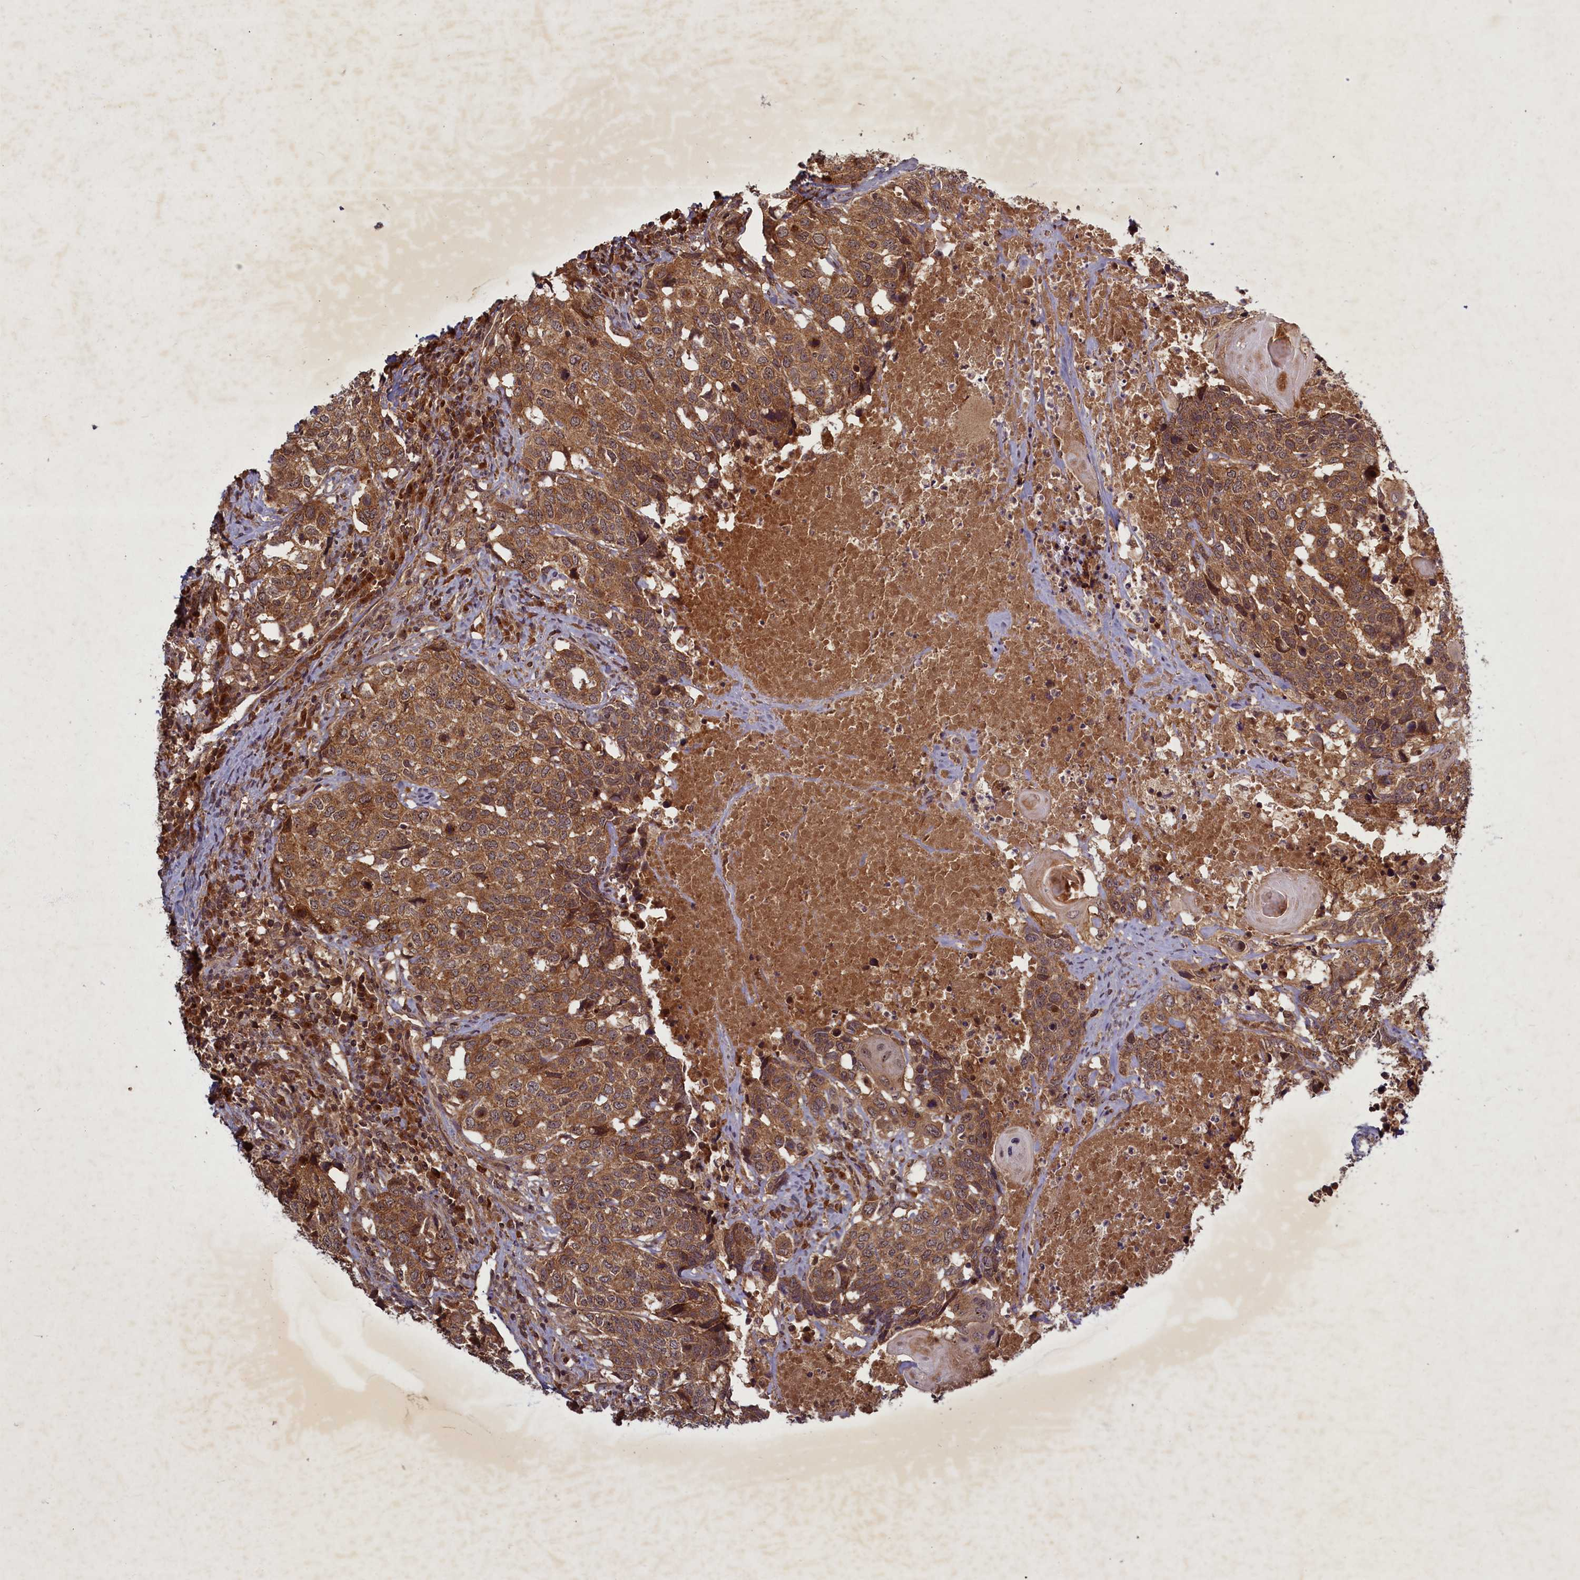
{"staining": {"intensity": "moderate", "quantity": ">75%", "location": "cytoplasmic/membranous"}, "tissue": "head and neck cancer", "cell_type": "Tumor cells", "image_type": "cancer", "snomed": [{"axis": "morphology", "description": "Squamous cell carcinoma, NOS"}, {"axis": "topography", "description": "Head-Neck"}], "caption": "Head and neck squamous cell carcinoma stained with a protein marker shows moderate staining in tumor cells.", "gene": "BICD1", "patient": {"sex": "male", "age": 66}}